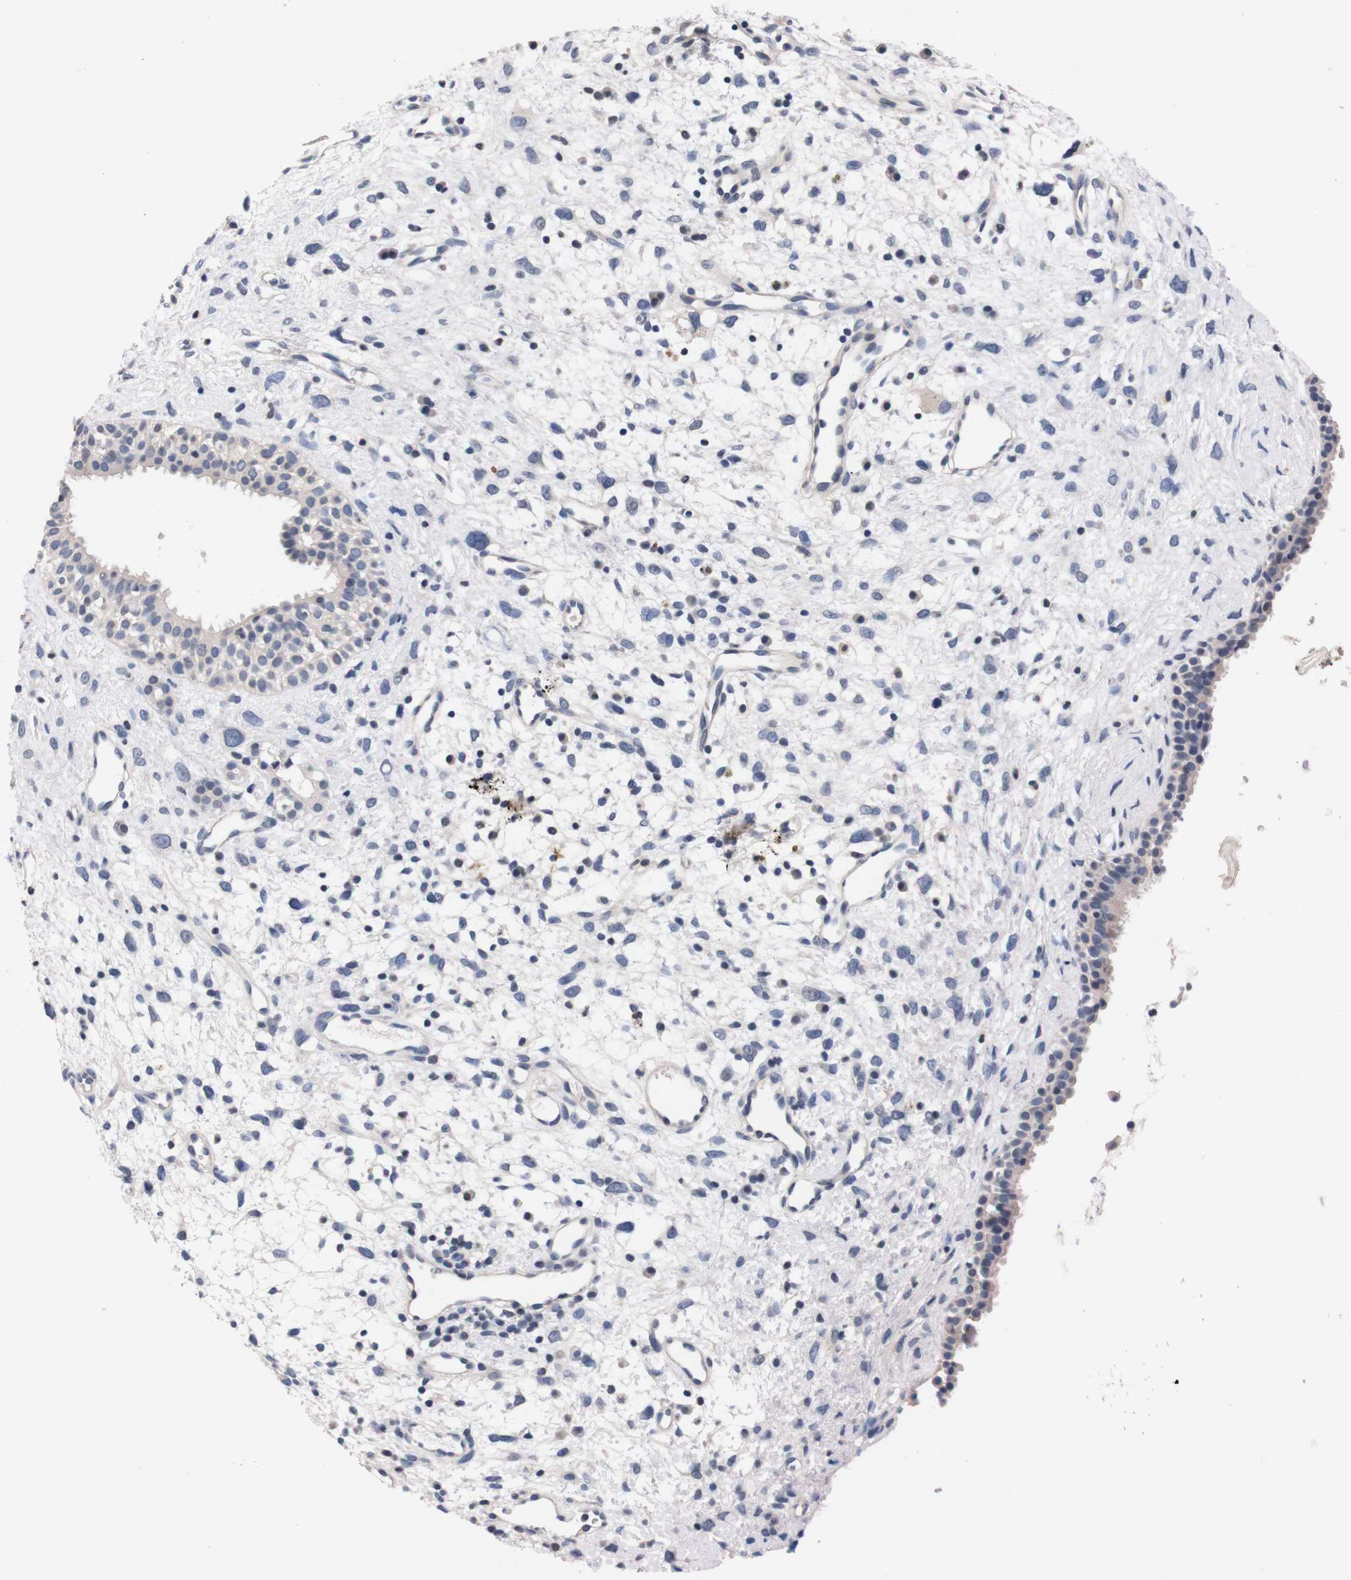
{"staining": {"intensity": "negative", "quantity": "none", "location": "none"}, "tissue": "nasopharynx", "cell_type": "Respiratory epithelial cells", "image_type": "normal", "snomed": [{"axis": "morphology", "description": "Normal tissue, NOS"}, {"axis": "topography", "description": "Nasopharynx"}], "caption": "High magnification brightfield microscopy of benign nasopharynx stained with DAB (brown) and counterstained with hematoxylin (blue): respiratory epithelial cells show no significant staining.", "gene": "TNFRSF21", "patient": {"sex": "male", "age": 22}}